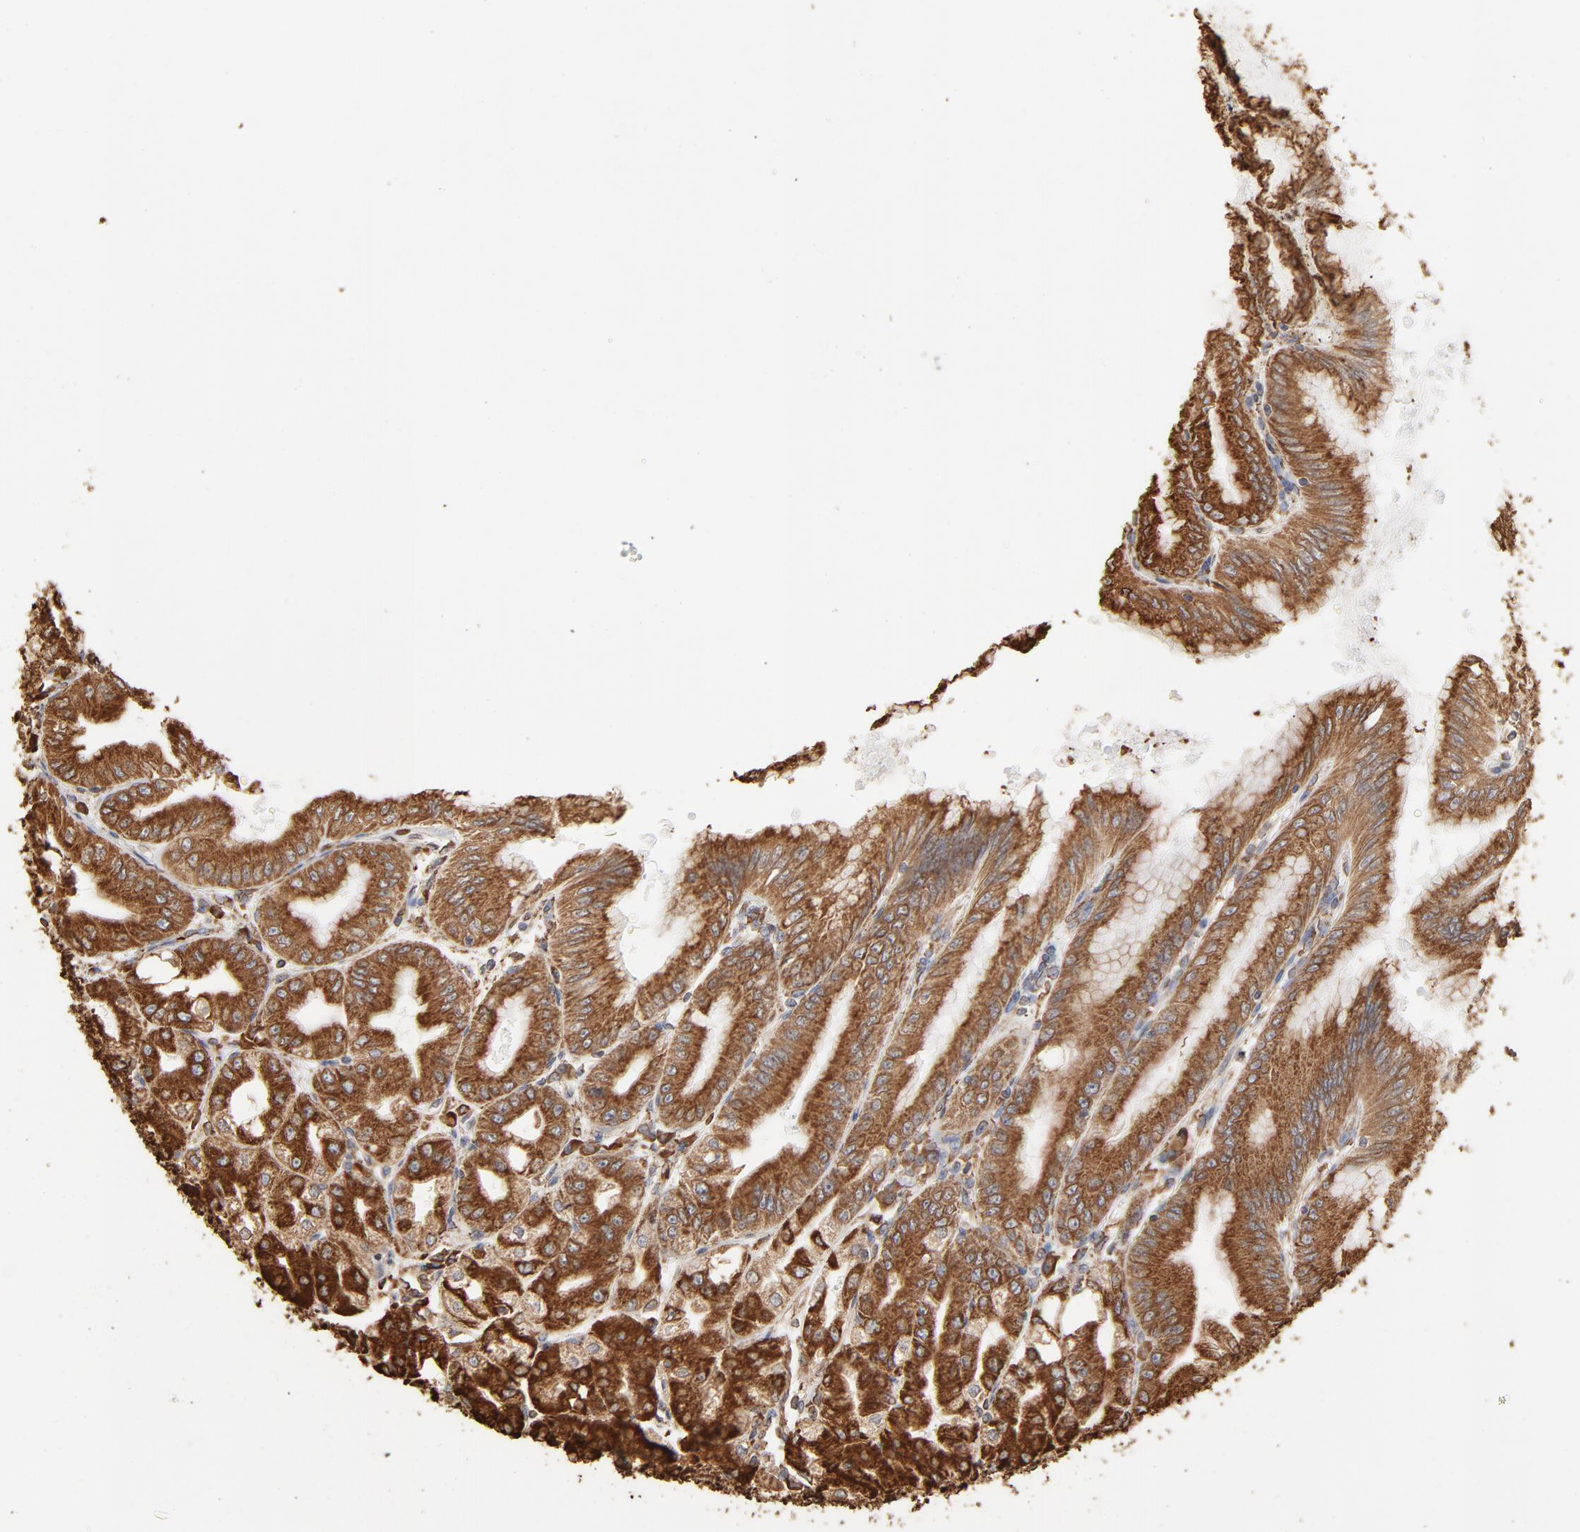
{"staining": {"intensity": "moderate", "quantity": ">75%", "location": "cytoplasmic/membranous"}, "tissue": "stomach", "cell_type": "Glandular cells", "image_type": "normal", "snomed": [{"axis": "morphology", "description": "Normal tissue, NOS"}, {"axis": "topography", "description": "Stomach, lower"}], "caption": "Protein expression analysis of unremarkable human stomach reveals moderate cytoplasmic/membranous expression in approximately >75% of glandular cells. The staining is performed using DAB (3,3'-diaminobenzidine) brown chromogen to label protein expression. The nuclei are counter-stained blue using hematoxylin.", "gene": "PDIA3", "patient": {"sex": "male", "age": 71}}